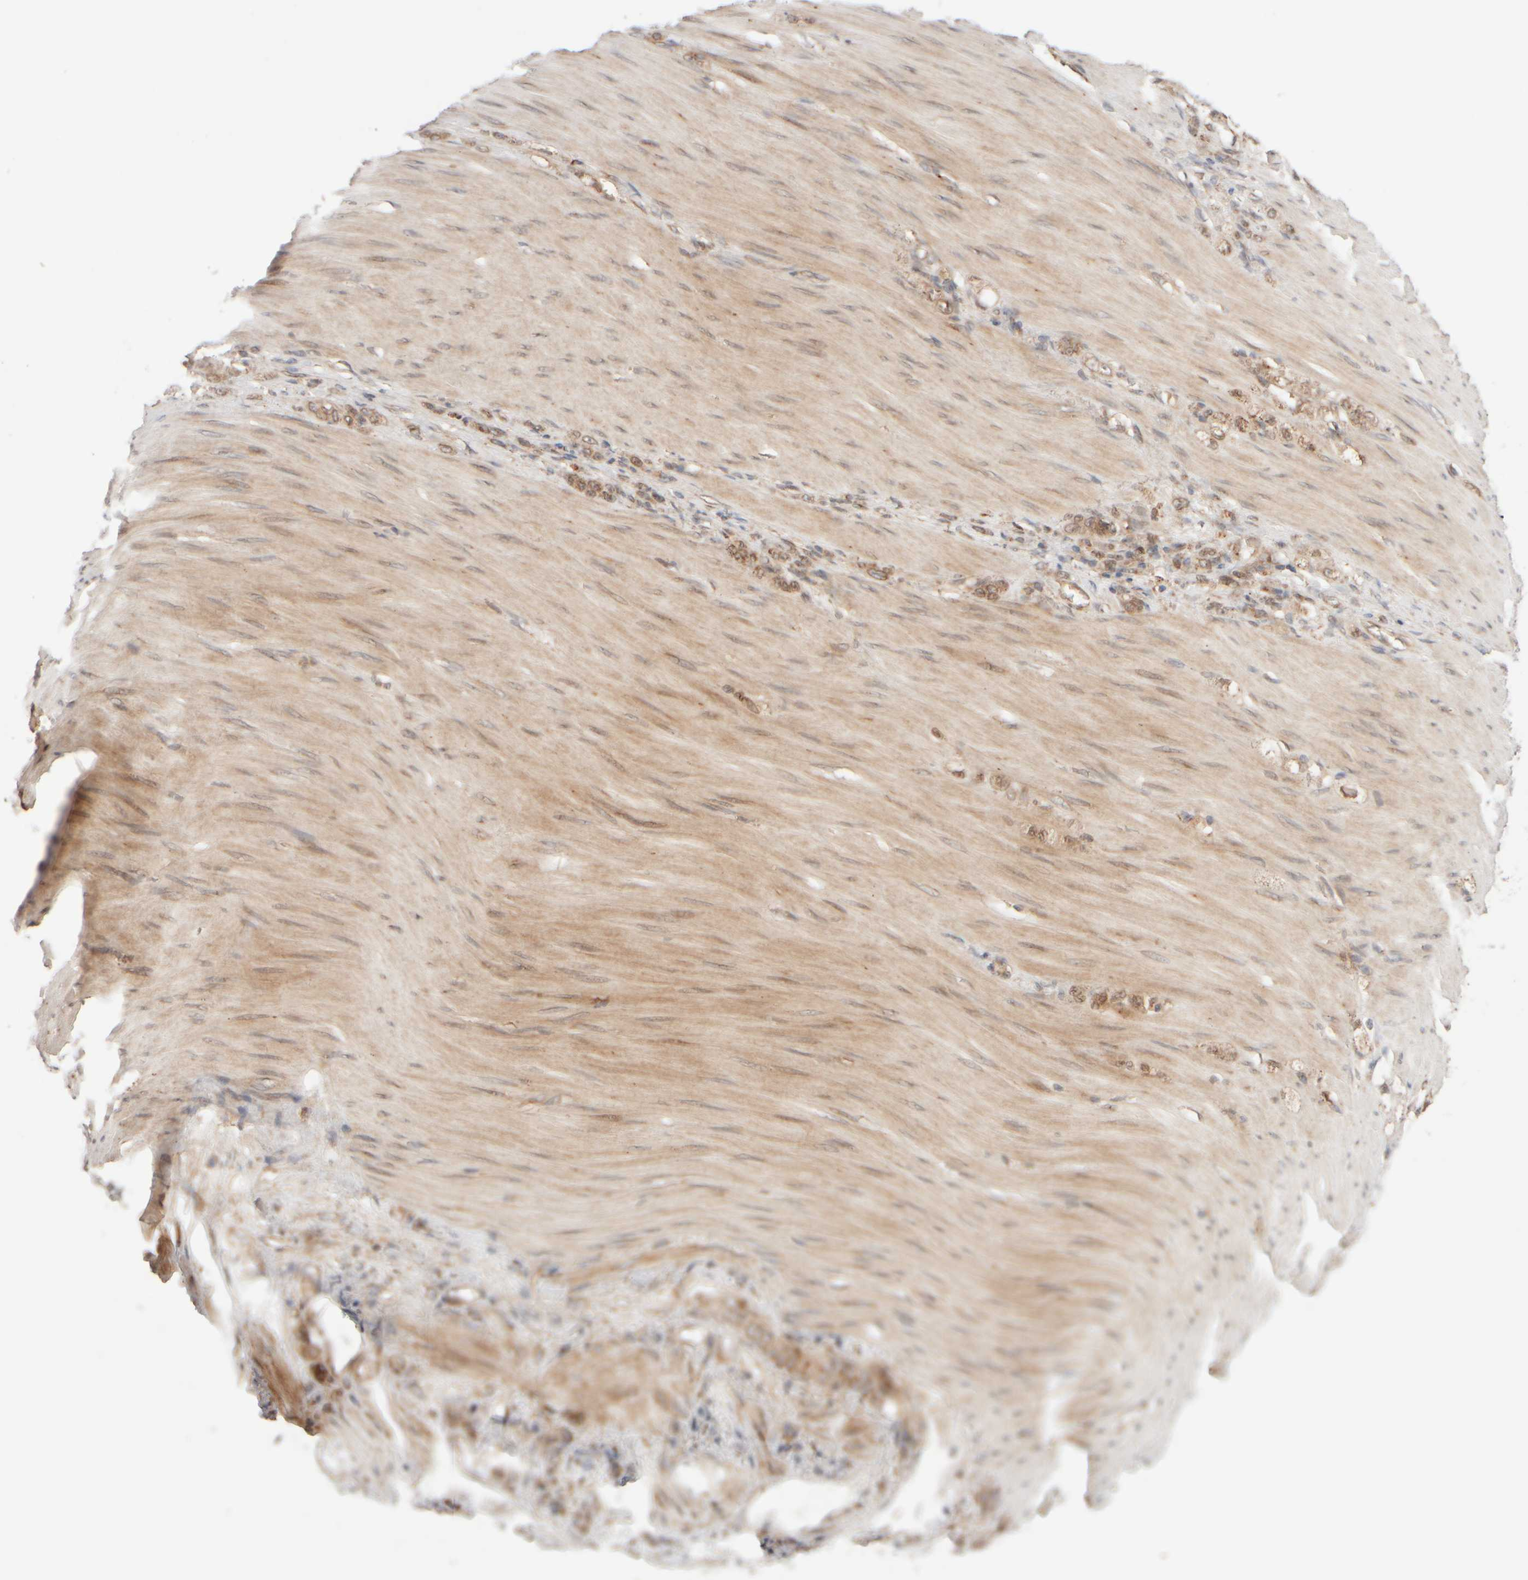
{"staining": {"intensity": "moderate", "quantity": ">75%", "location": "cytoplasmic/membranous"}, "tissue": "stomach cancer", "cell_type": "Tumor cells", "image_type": "cancer", "snomed": [{"axis": "morphology", "description": "Normal tissue, NOS"}, {"axis": "morphology", "description": "Adenocarcinoma, NOS"}, {"axis": "topography", "description": "Stomach"}], "caption": "Immunohistochemical staining of stomach adenocarcinoma displays medium levels of moderate cytoplasmic/membranous protein expression in about >75% of tumor cells. (DAB IHC with brightfield microscopy, high magnification).", "gene": "GCN1", "patient": {"sex": "male", "age": 82}}